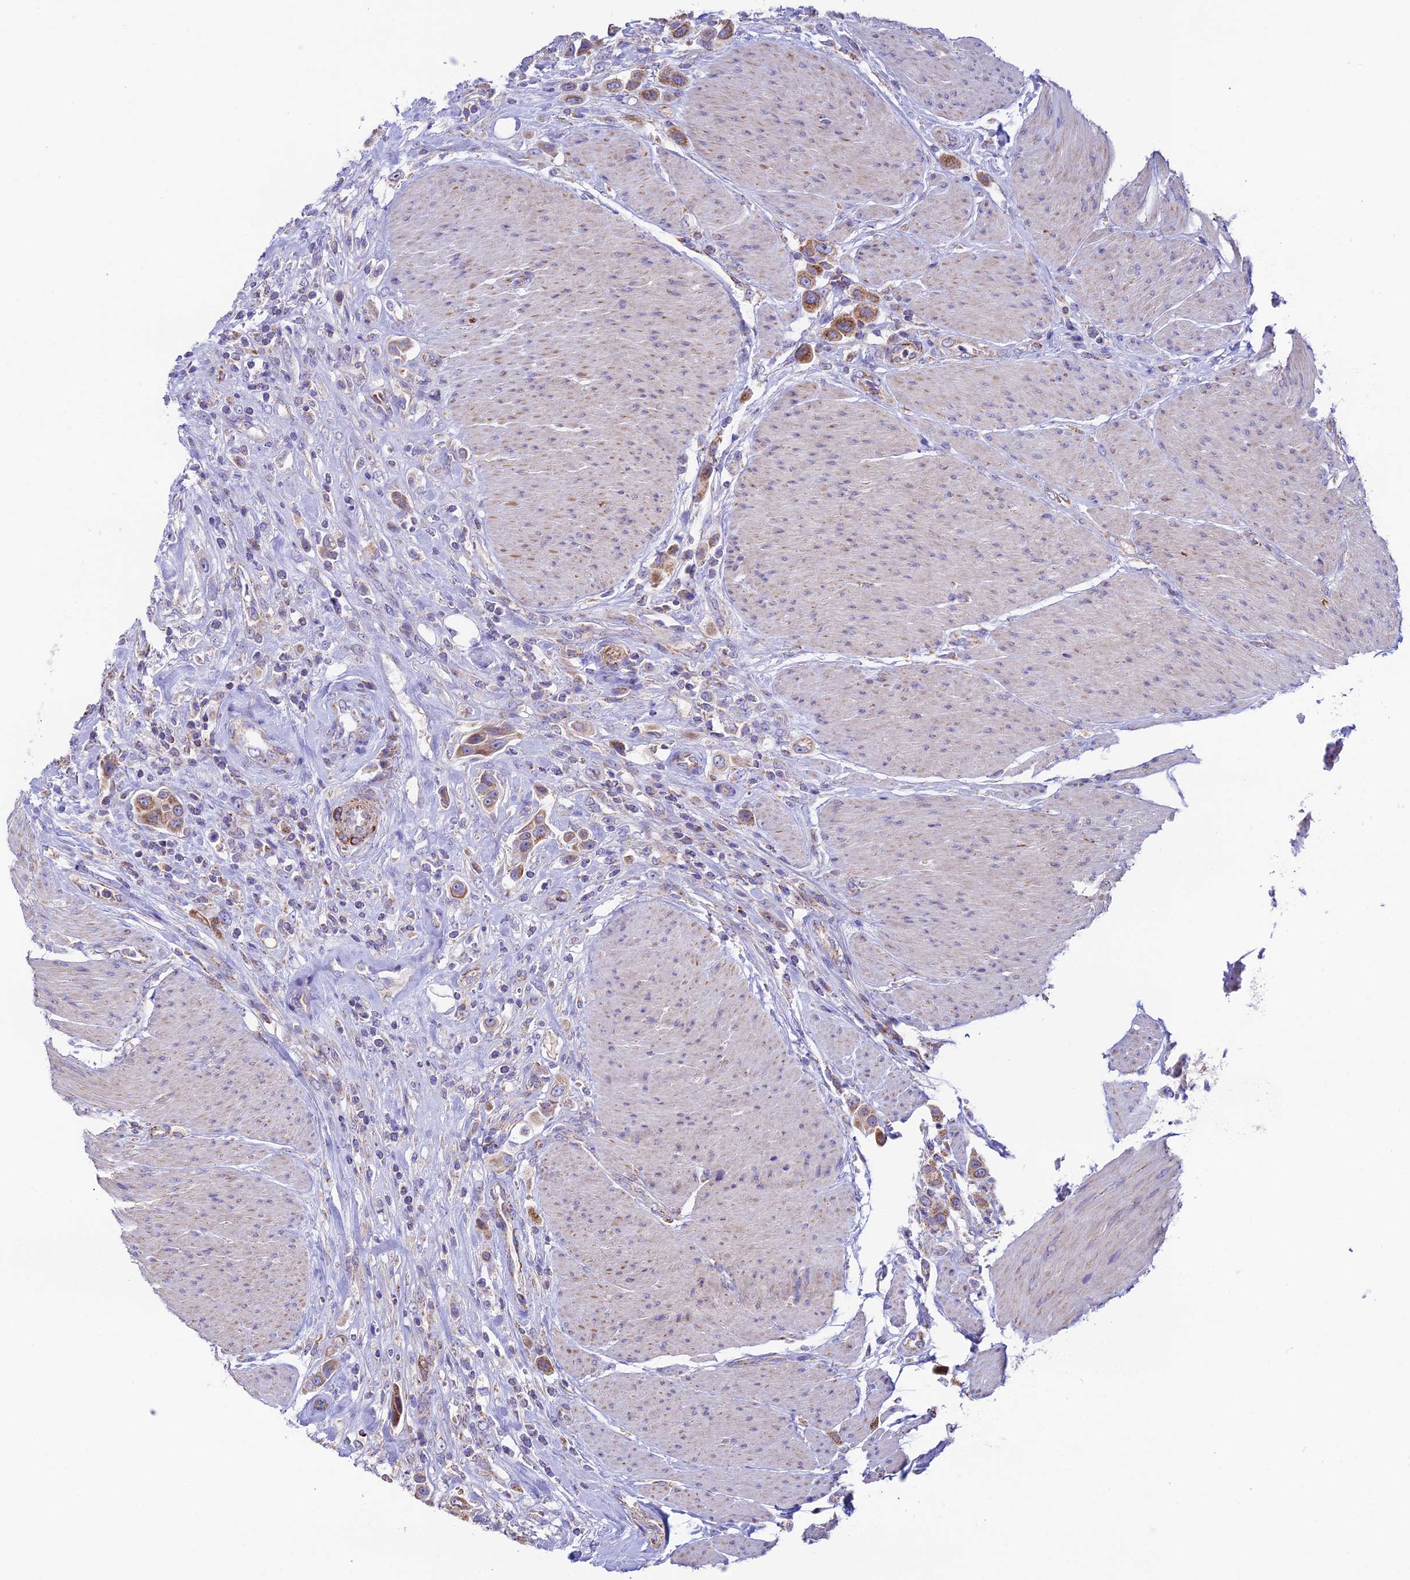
{"staining": {"intensity": "moderate", "quantity": ">75%", "location": "cytoplasmic/membranous"}, "tissue": "urothelial cancer", "cell_type": "Tumor cells", "image_type": "cancer", "snomed": [{"axis": "morphology", "description": "Urothelial carcinoma, High grade"}, {"axis": "topography", "description": "Urinary bladder"}], "caption": "Immunohistochemical staining of human urothelial cancer shows moderate cytoplasmic/membranous protein positivity in about >75% of tumor cells. (IHC, brightfield microscopy, high magnification).", "gene": "HSDL2", "patient": {"sex": "male", "age": 50}}